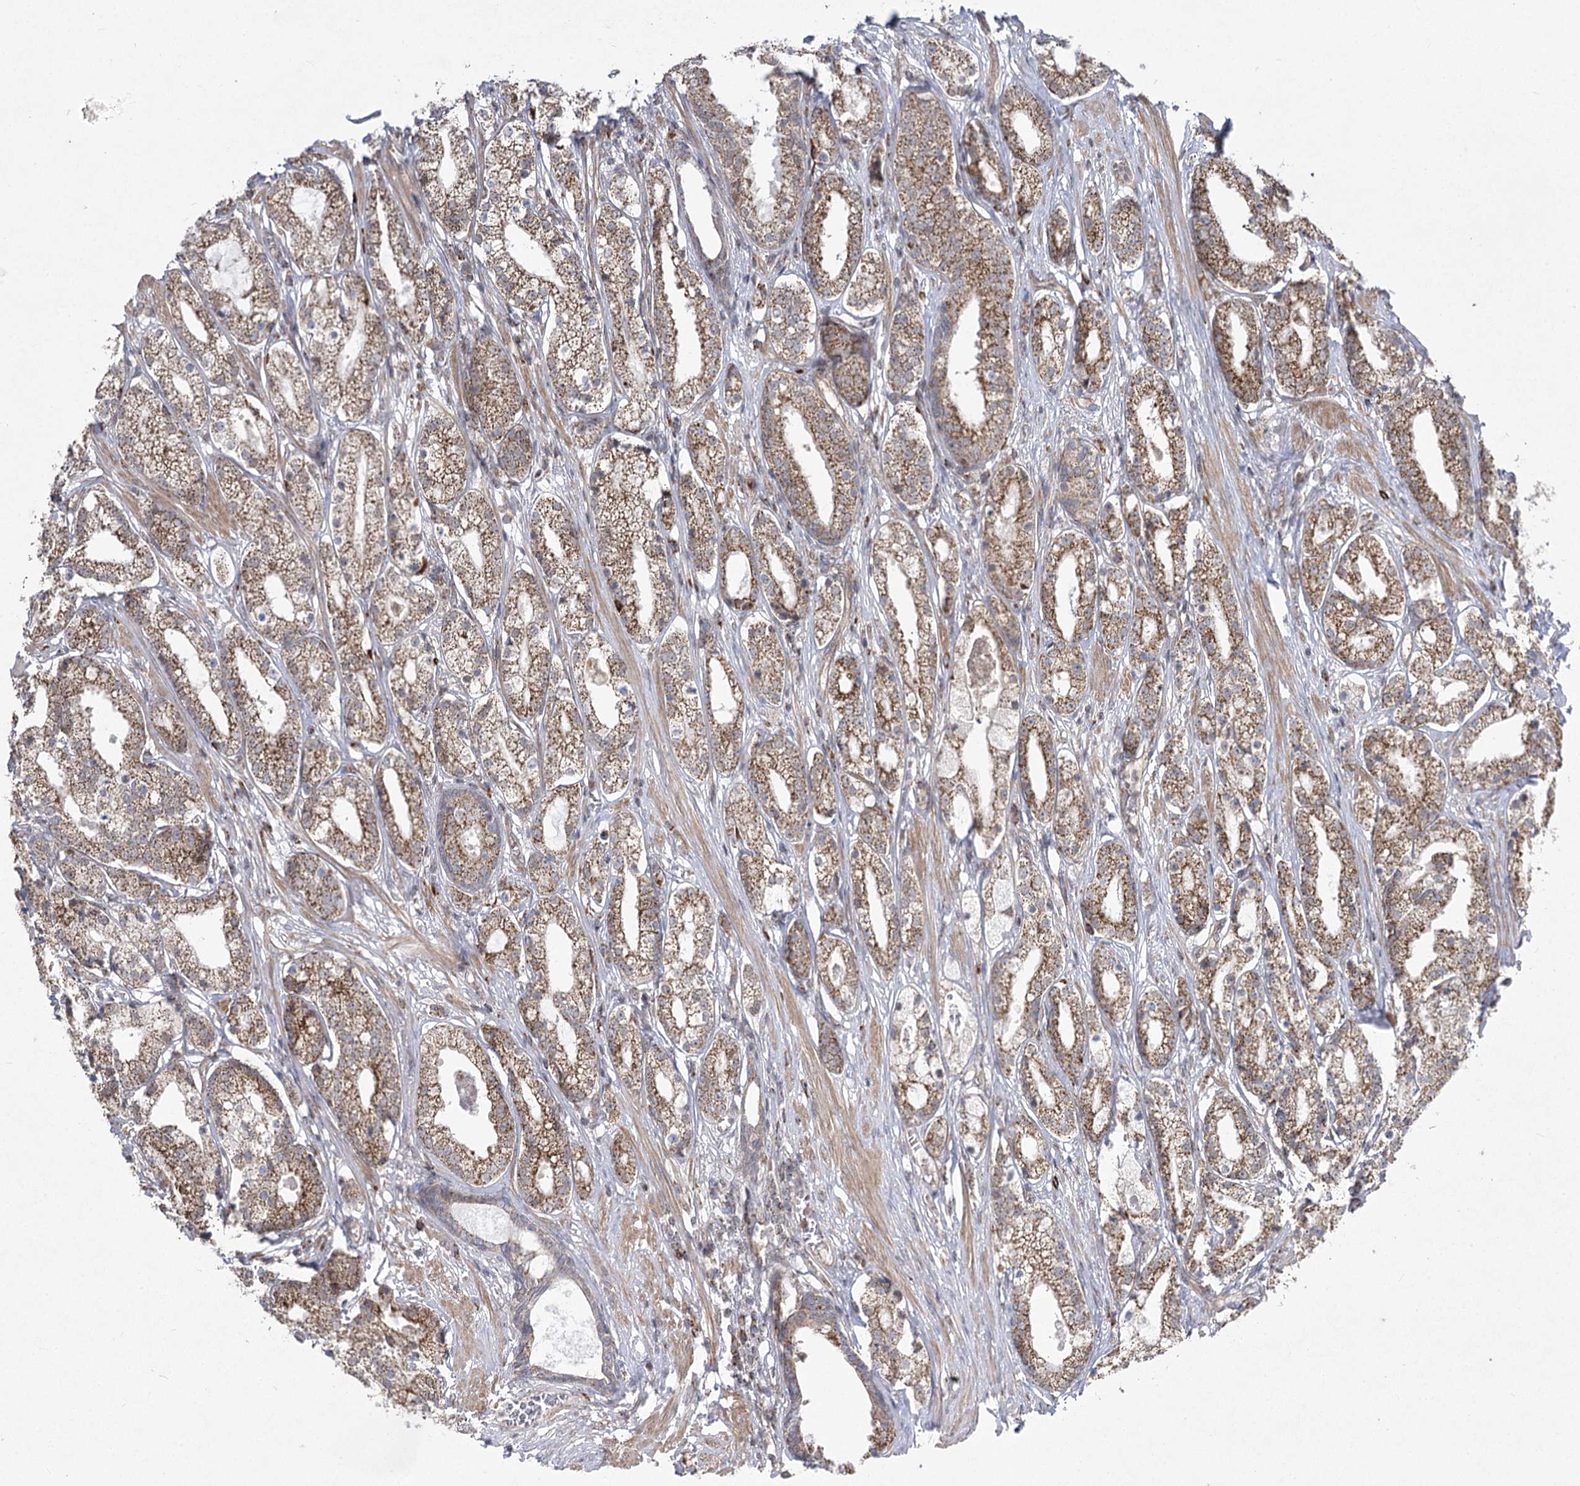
{"staining": {"intensity": "moderate", "quantity": ">75%", "location": "cytoplasmic/membranous"}, "tissue": "prostate cancer", "cell_type": "Tumor cells", "image_type": "cancer", "snomed": [{"axis": "morphology", "description": "Adenocarcinoma, High grade"}, {"axis": "topography", "description": "Prostate"}], "caption": "A histopathology image of prostate cancer (high-grade adenocarcinoma) stained for a protein shows moderate cytoplasmic/membranous brown staining in tumor cells.", "gene": "SLC4A1AP", "patient": {"sex": "male", "age": 69}}